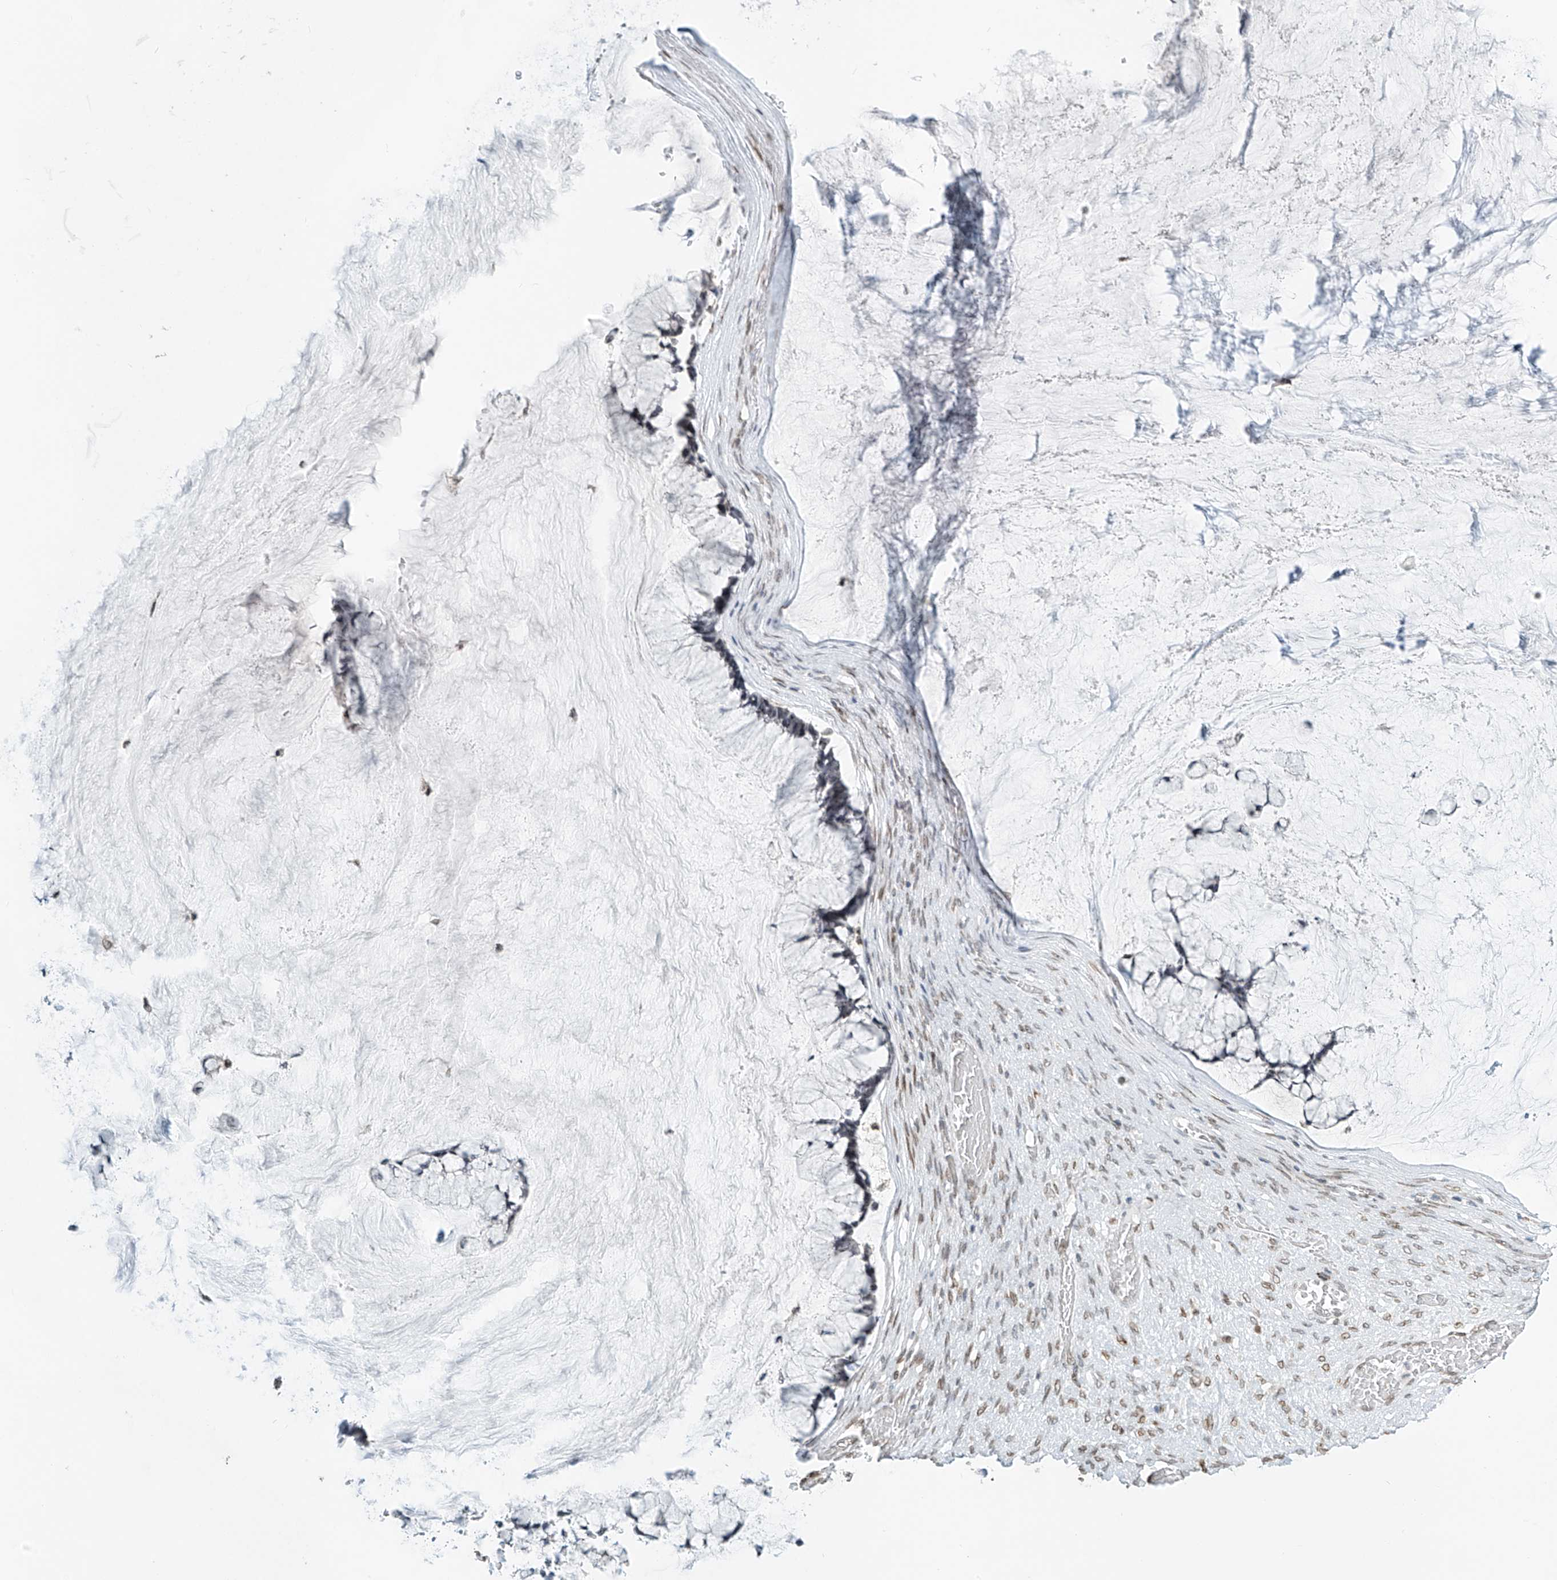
{"staining": {"intensity": "negative", "quantity": "none", "location": "none"}, "tissue": "ovarian cancer", "cell_type": "Tumor cells", "image_type": "cancer", "snomed": [{"axis": "morphology", "description": "Cystadenocarcinoma, mucinous, NOS"}, {"axis": "topography", "description": "Ovary"}], "caption": "A high-resolution image shows immunohistochemistry (IHC) staining of mucinous cystadenocarcinoma (ovarian), which displays no significant expression in tumor cells.", "gene": "SAMD15", "patient": {"sex": "female", "age": 42}}